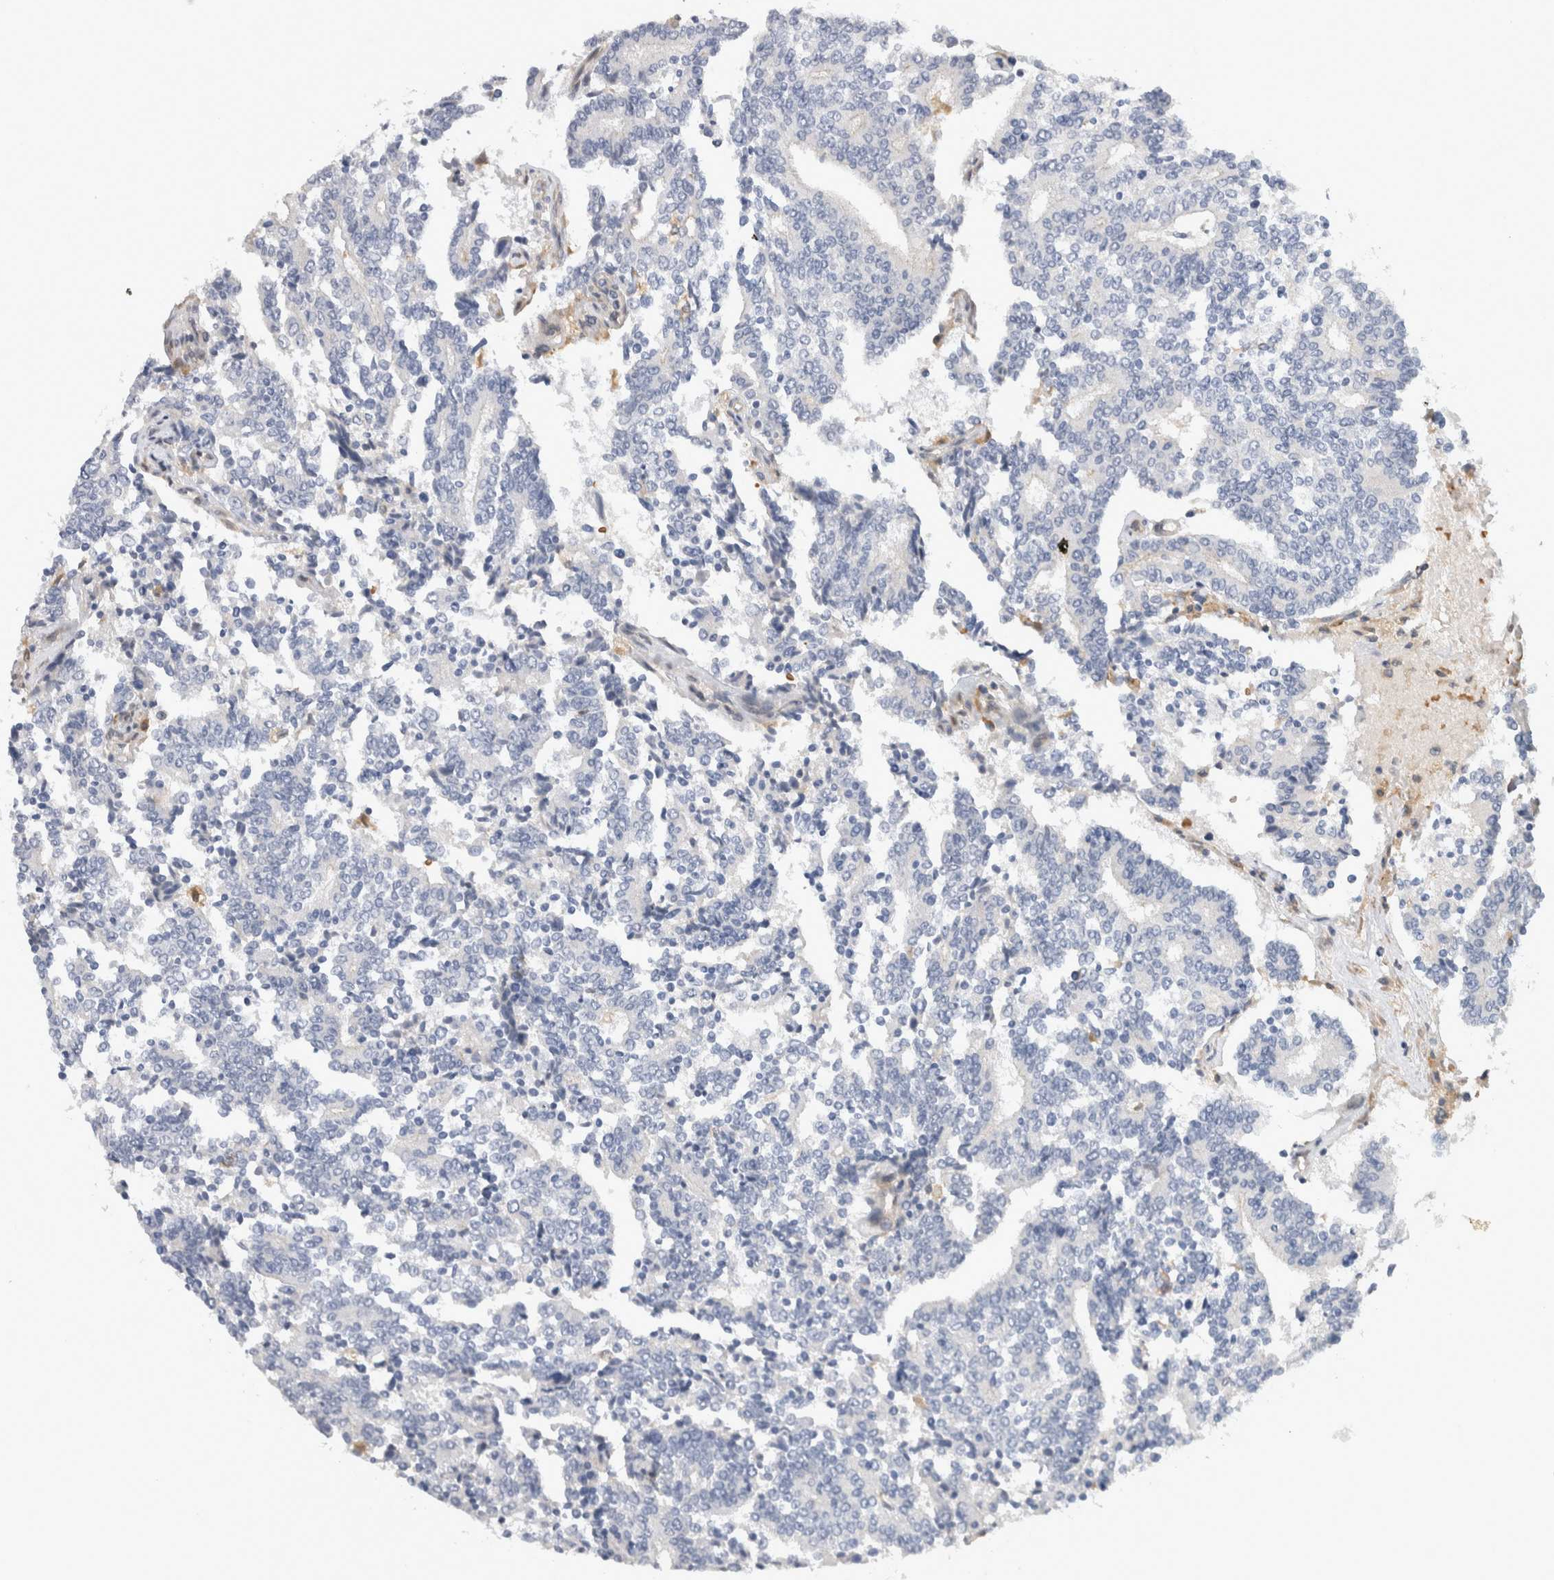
{"staining": {"intensity": "negative", "quantity": "none", "location": "none"}, "tissue": "prostate cancer", "cell_type": "Tumor cells", "image_type": "cancer", "snomed": [{"axis": "morphology", "description": "Normal tissue, NOS"}, {"axis": "morphology", "description": "Adenocarcinoma, High grade"}, {"axis": "topography", "description": "Prostate"}, {"axis": "topography", "description": "Seminal veicle"}], "caption": "Micrograph shows no significant protein staining in tumor cells of prostate adenocarcinoma (high-grade).", "gene": "APOL2", "patient": {"sex": "male", "age": 55}}